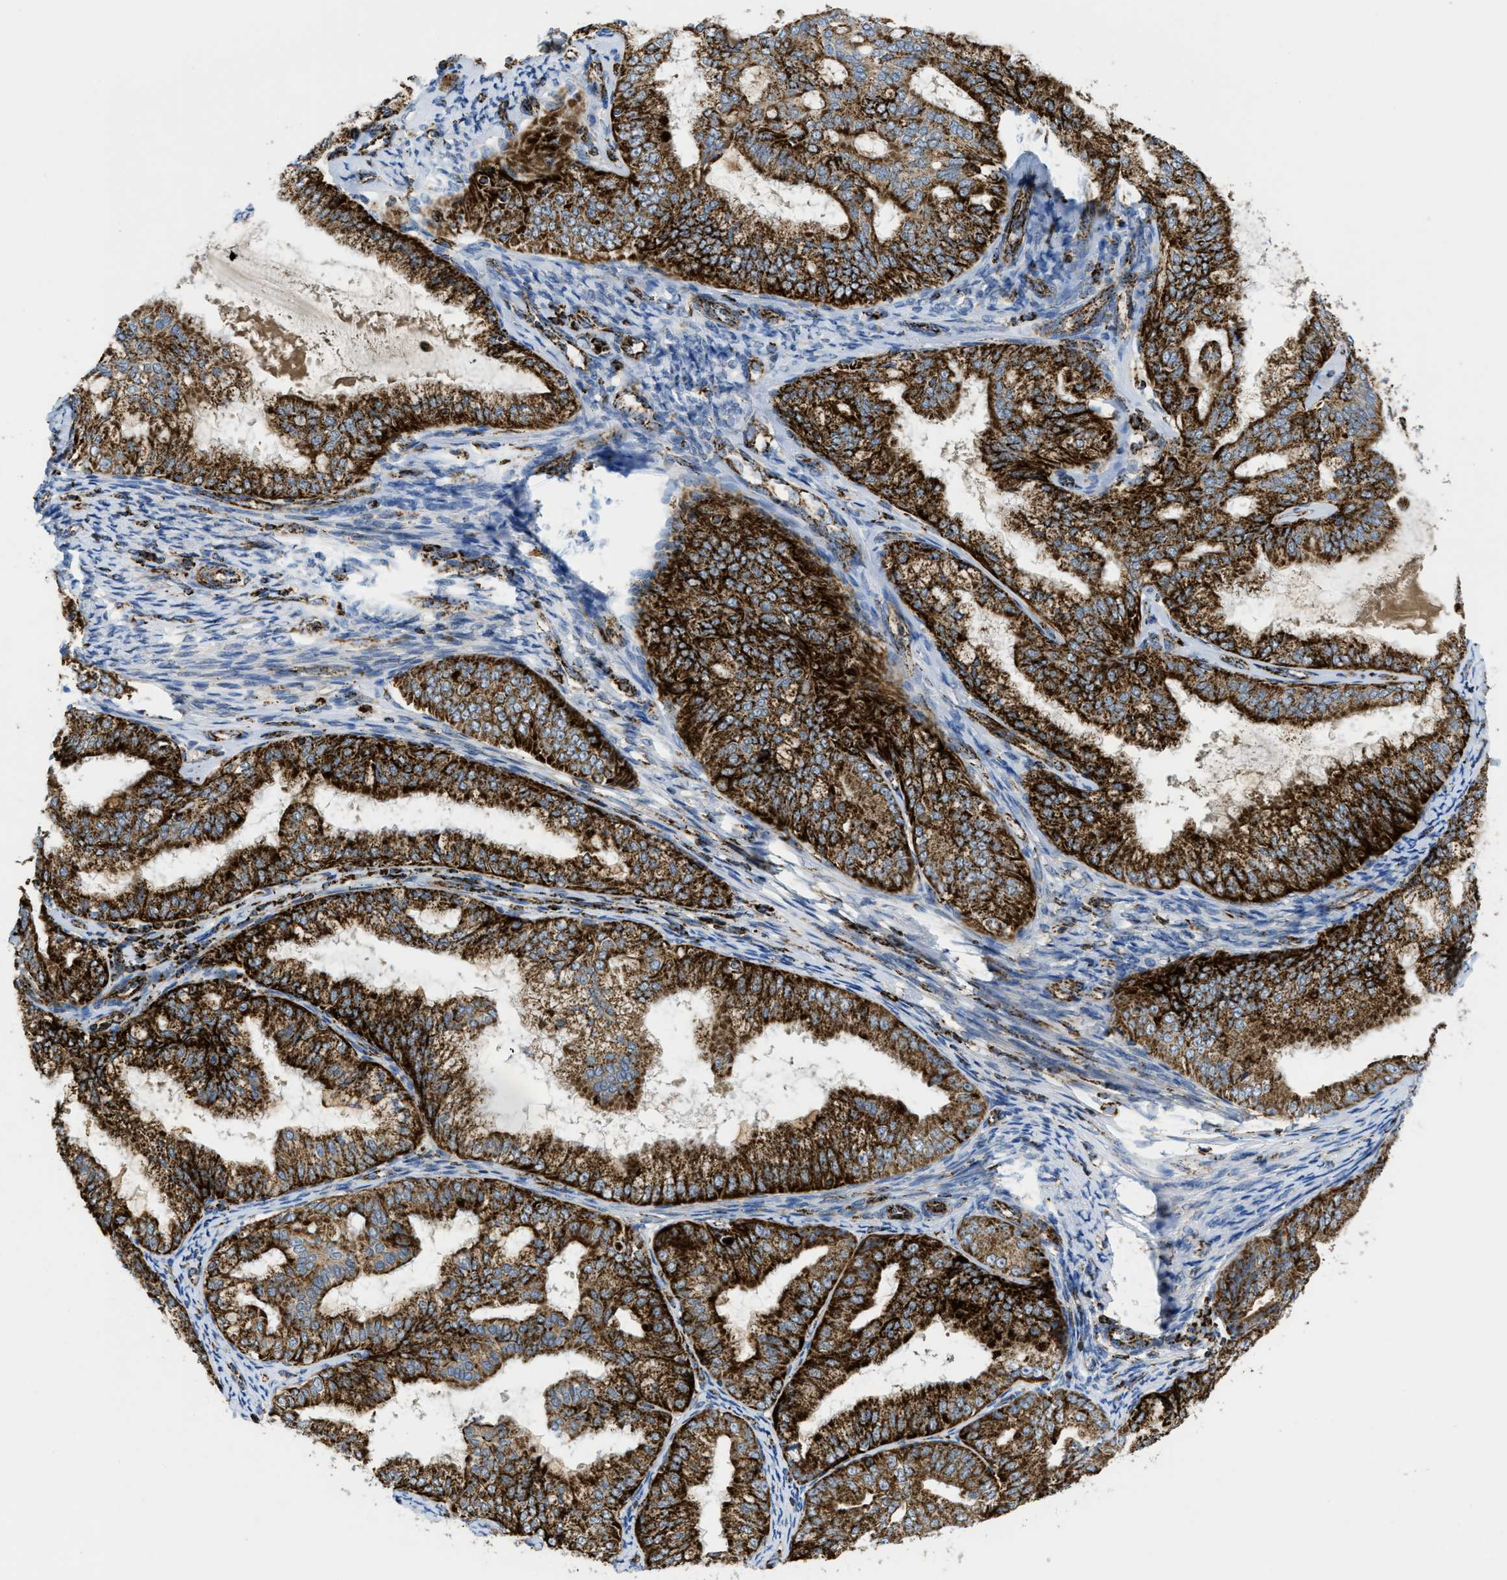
{"staining": {"intensity": "strong", "quantity": ">75%", "location": "cytoplasmic/membranous"}, "tissue": "endometrial cancer", "cell_type": "Tumor cells", "image_type": "cancer", "snomed": [{"axis": "morphology", "description": "Adenocarcinoma, NOS"}, {"axis": "topography", "description": "Endometrium"}], "caption": "An immunohistochemistry histopathology image of neoplastic tissue is shown. Protein staining in brown labels strong cytoplasmic/membranous positivity in endometrial adenocarcinoma within tumor cells.", "gene": "SQOR", "patient": {"sex": "female", "age": 63}}